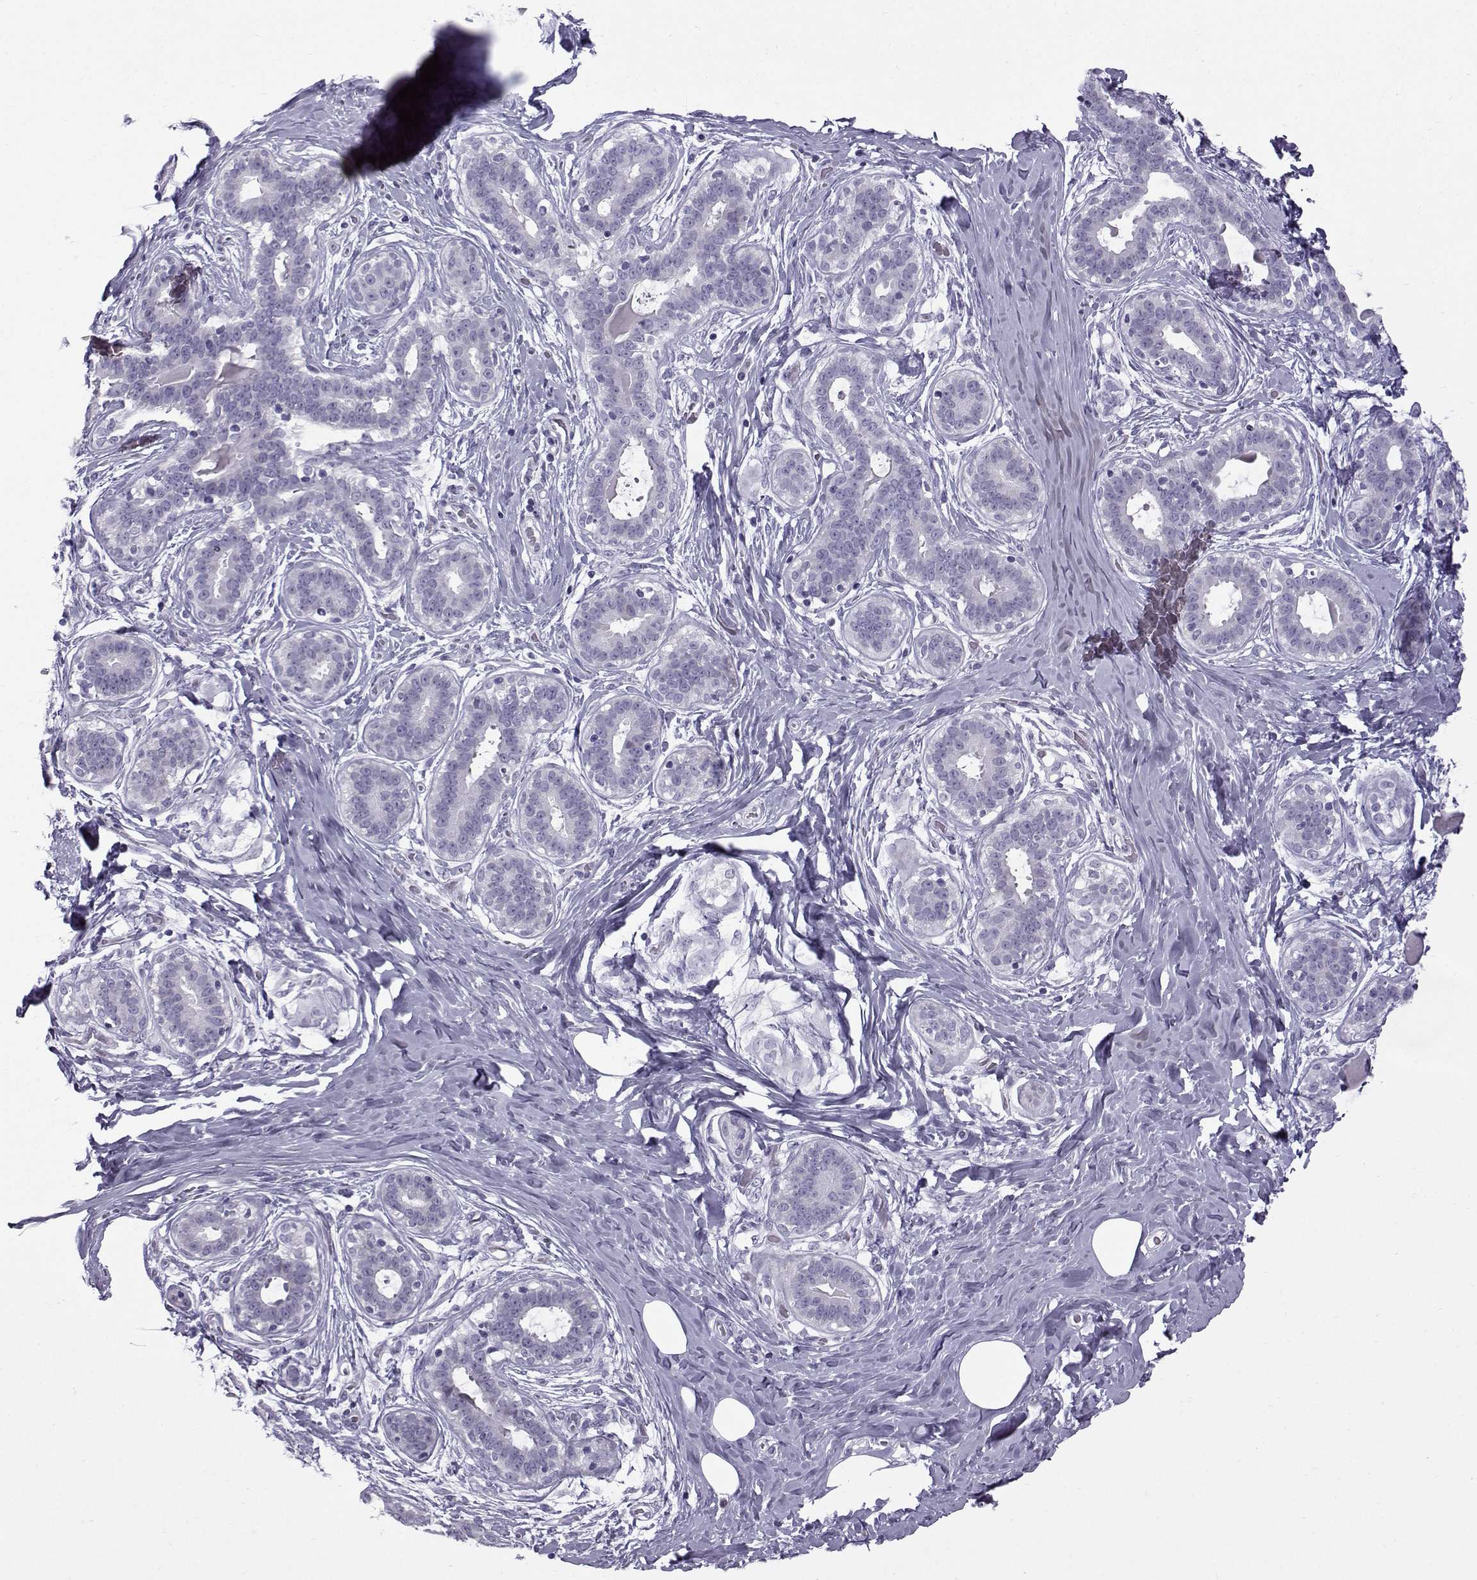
{"staining": {"intensity": "negative", "quantity": "none", "location": "none"}, "tissue": "breast", "cell_type": "Adipocytes", "image_type": "normal", "snomed": [{"axis": "morphology", "description": "Normal tissue, NOS"}, {"axis": "topography", "description": "Skin"}, {"axis": "topography", "description": "Breast"}], "caption": "Histopathology image shows no protein staining in adipocytes of benign breast.", "gene": "DMRT3", "patient": {"sex": "female", "age": 43}}